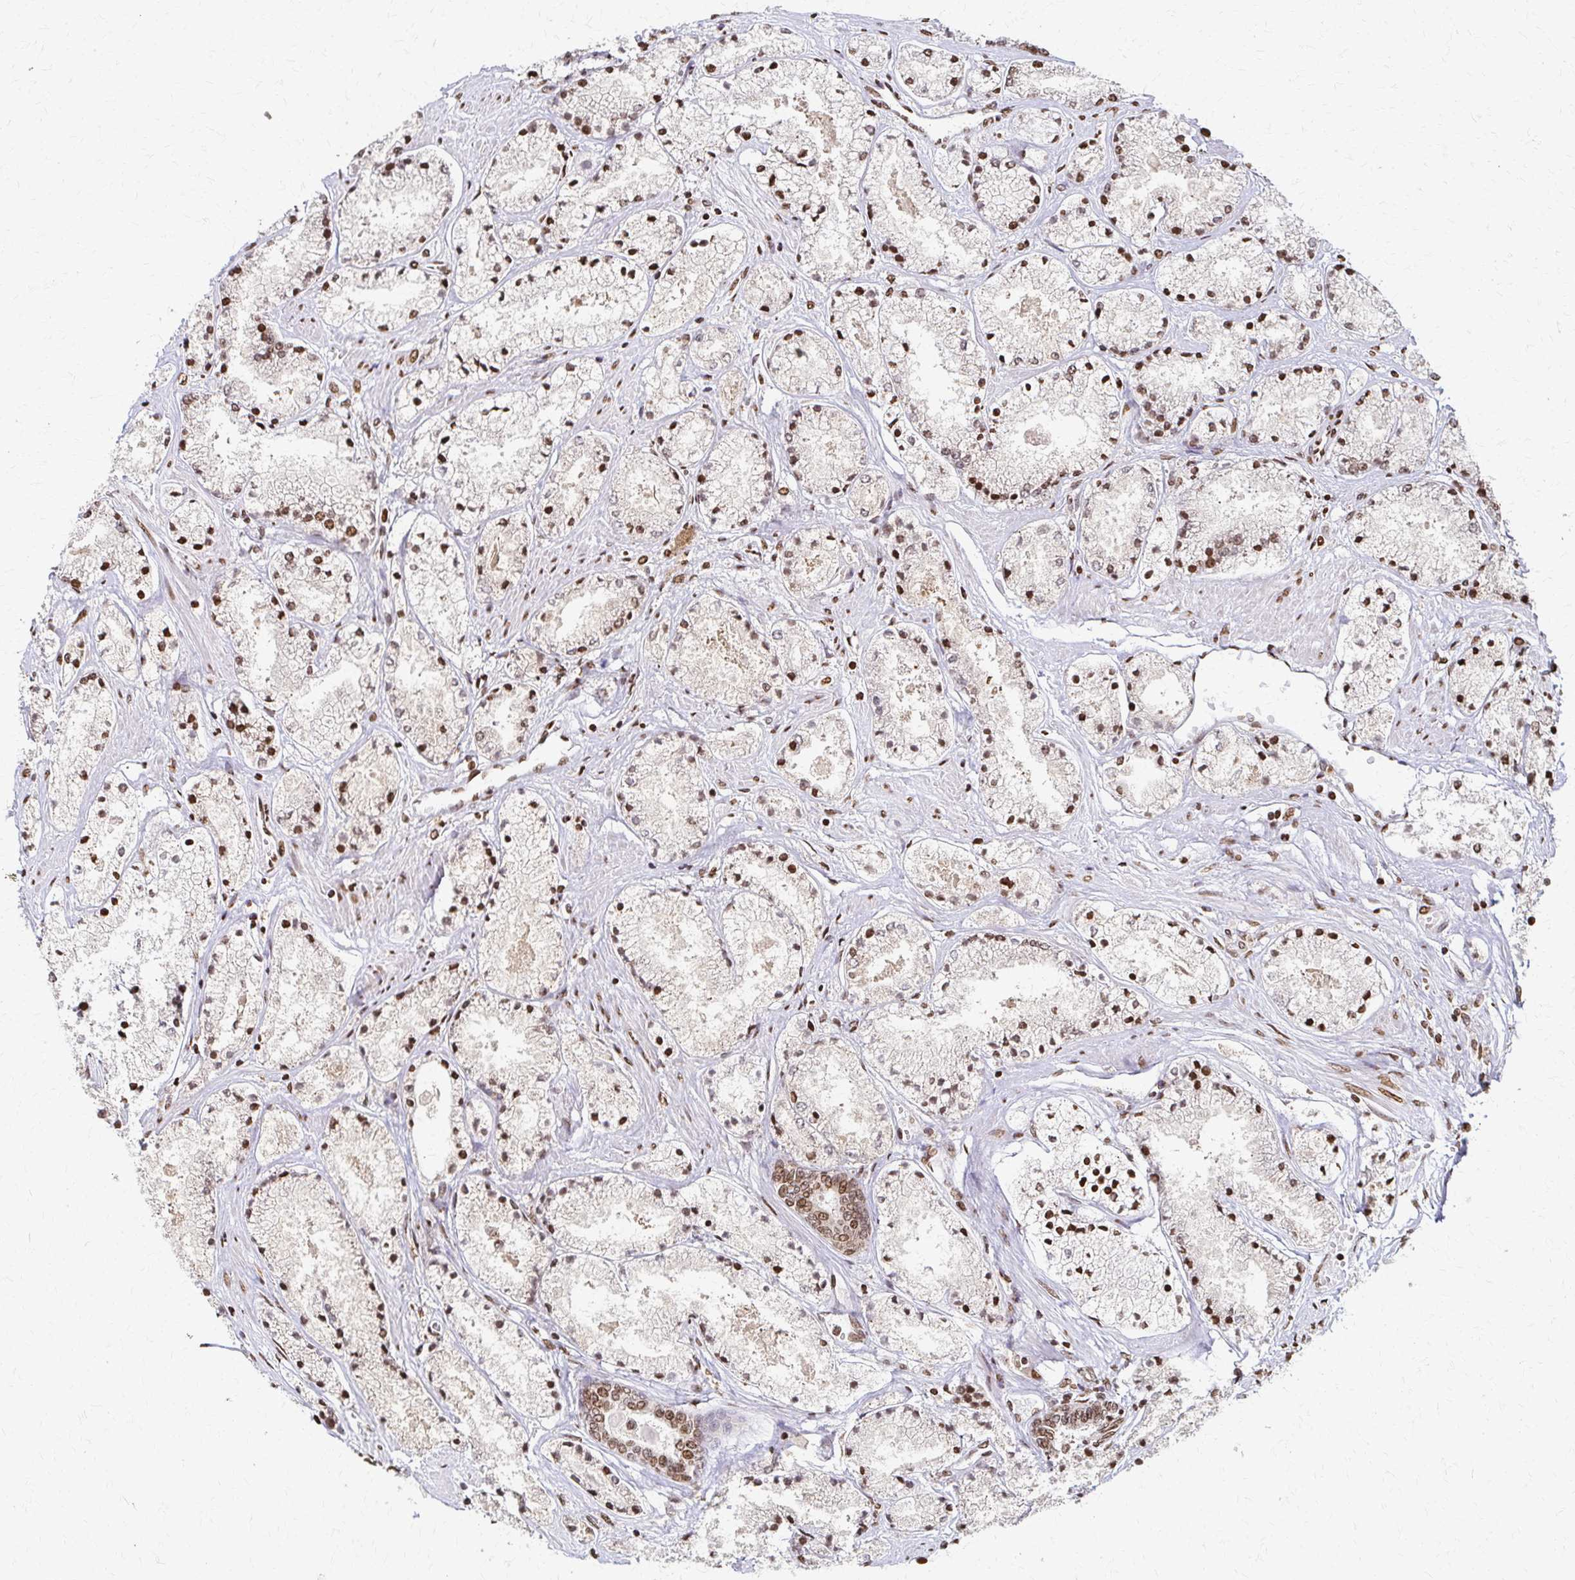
{"staining": {"intensity": "moderate", "quantity": ">75%", "location": "nuclear"}, "tissue": "prostate cancer", "cell_type": "Tumor cells", "image_type": "cancer", "snomed": [{"axis": "morphology", "description": "Adenocarcinoma, High grade"}, {"axis": "topography", "description": "Prostate"}], "caption": "Immunohistochemistry (IHC) photomicrograph of neoplastic tissue: human prostate cancer stained using IHC displays medium levels of moderate protein expression localized specifically in the nuclear of tumor cells, appearing as a nuclear brown color.", "gene": "PSMD7", "patient": {"sex": "male", "age": 63}}